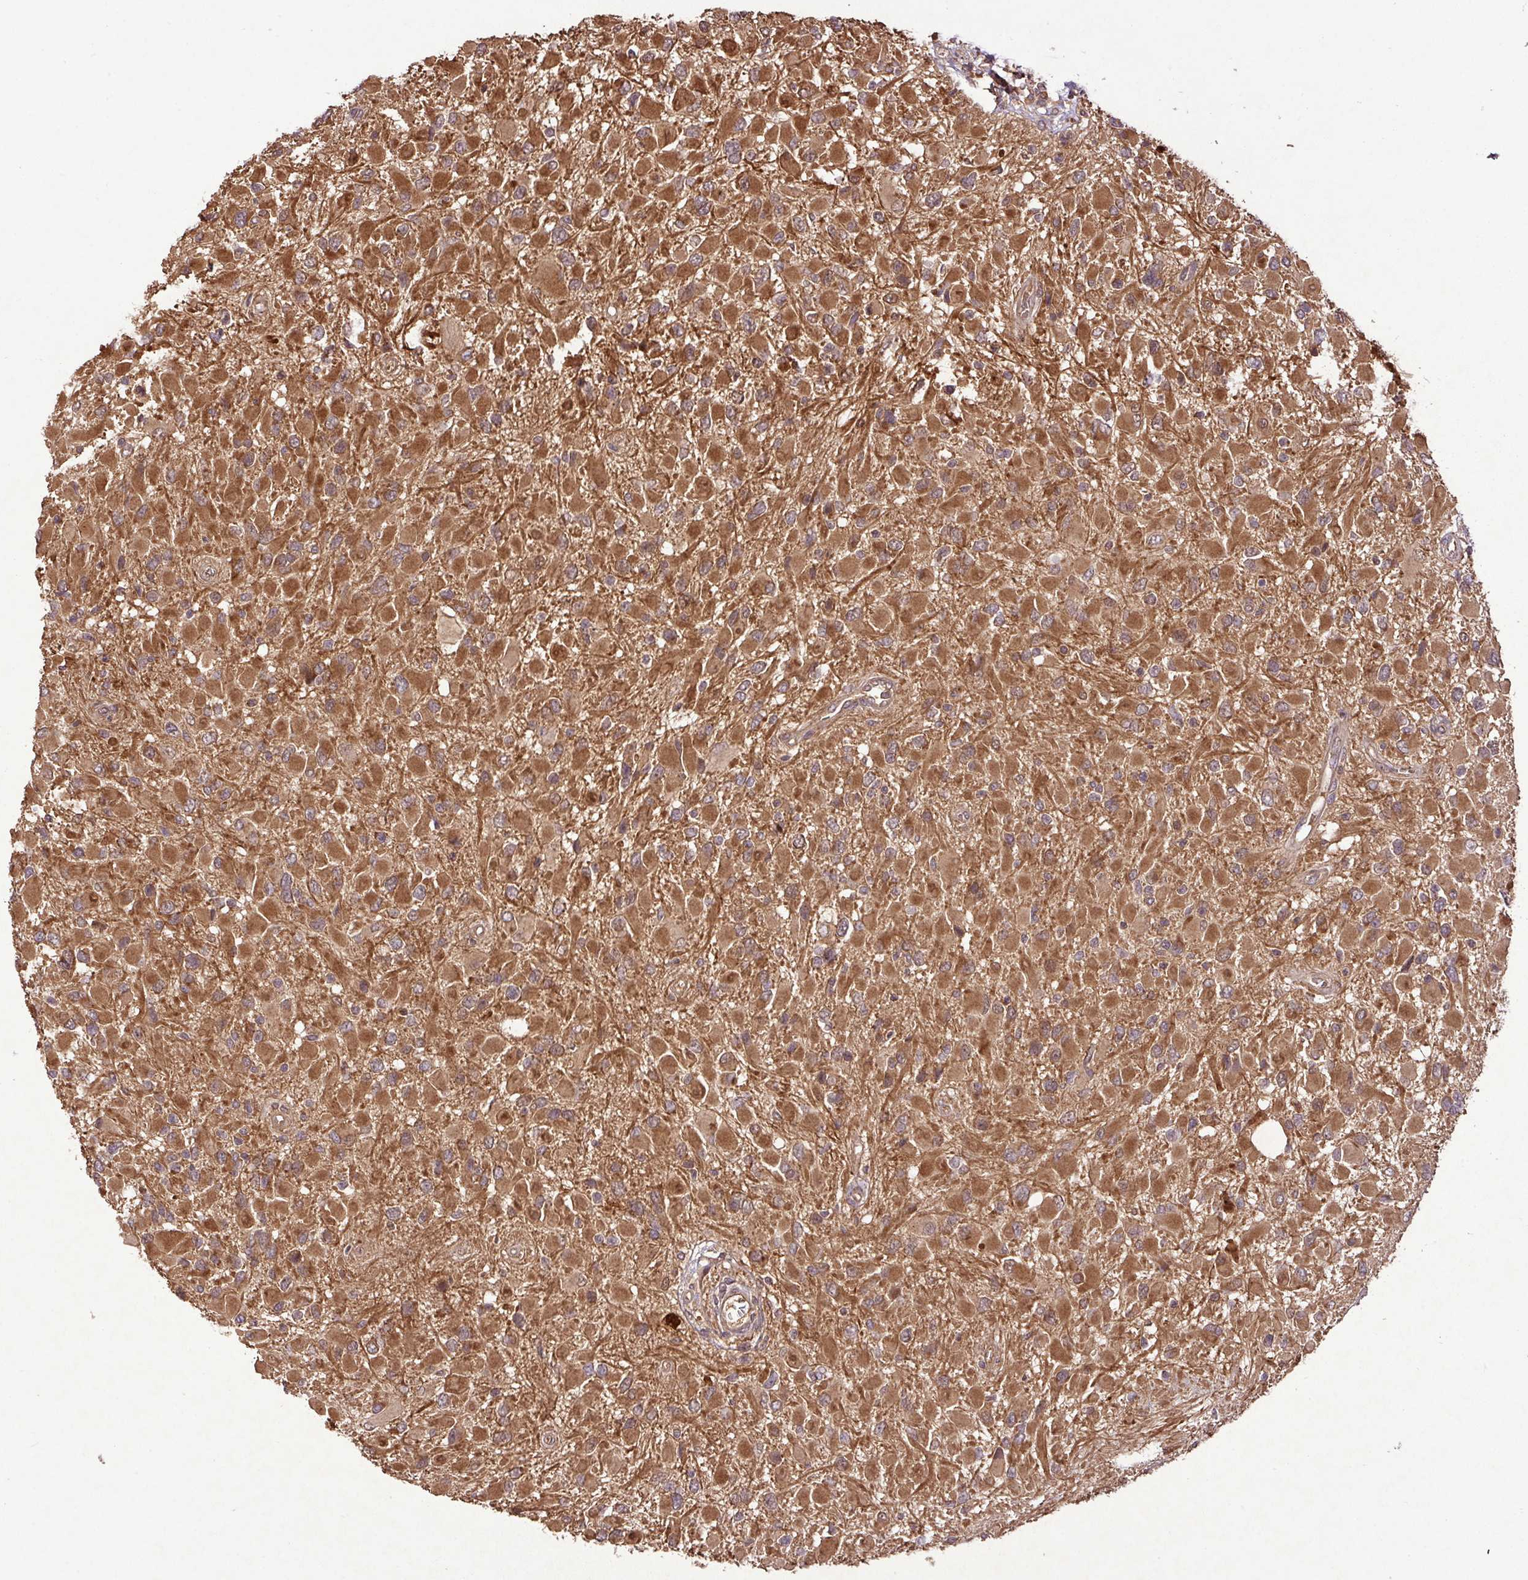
{"staining": {"intensity": "strong", "quantity": ">75%", "location": "cytoplasmic/membranous"}, "tissue": "glioma", "cell_type": "Tumor cells", "image_type": "cancer", "snomed": [{"axis": "morphology", "description": "Glioma, malignant, High grade"}, {"axis": "topography", "description": "Brain"}], "caption": "DAB immunohistochemical staining of human glioma shows strong cytoplasmic/membranous protein expression in about >75% of tumor cells.", "gene": "FAIM", "patient": {"sex": "male", "age": 53}}